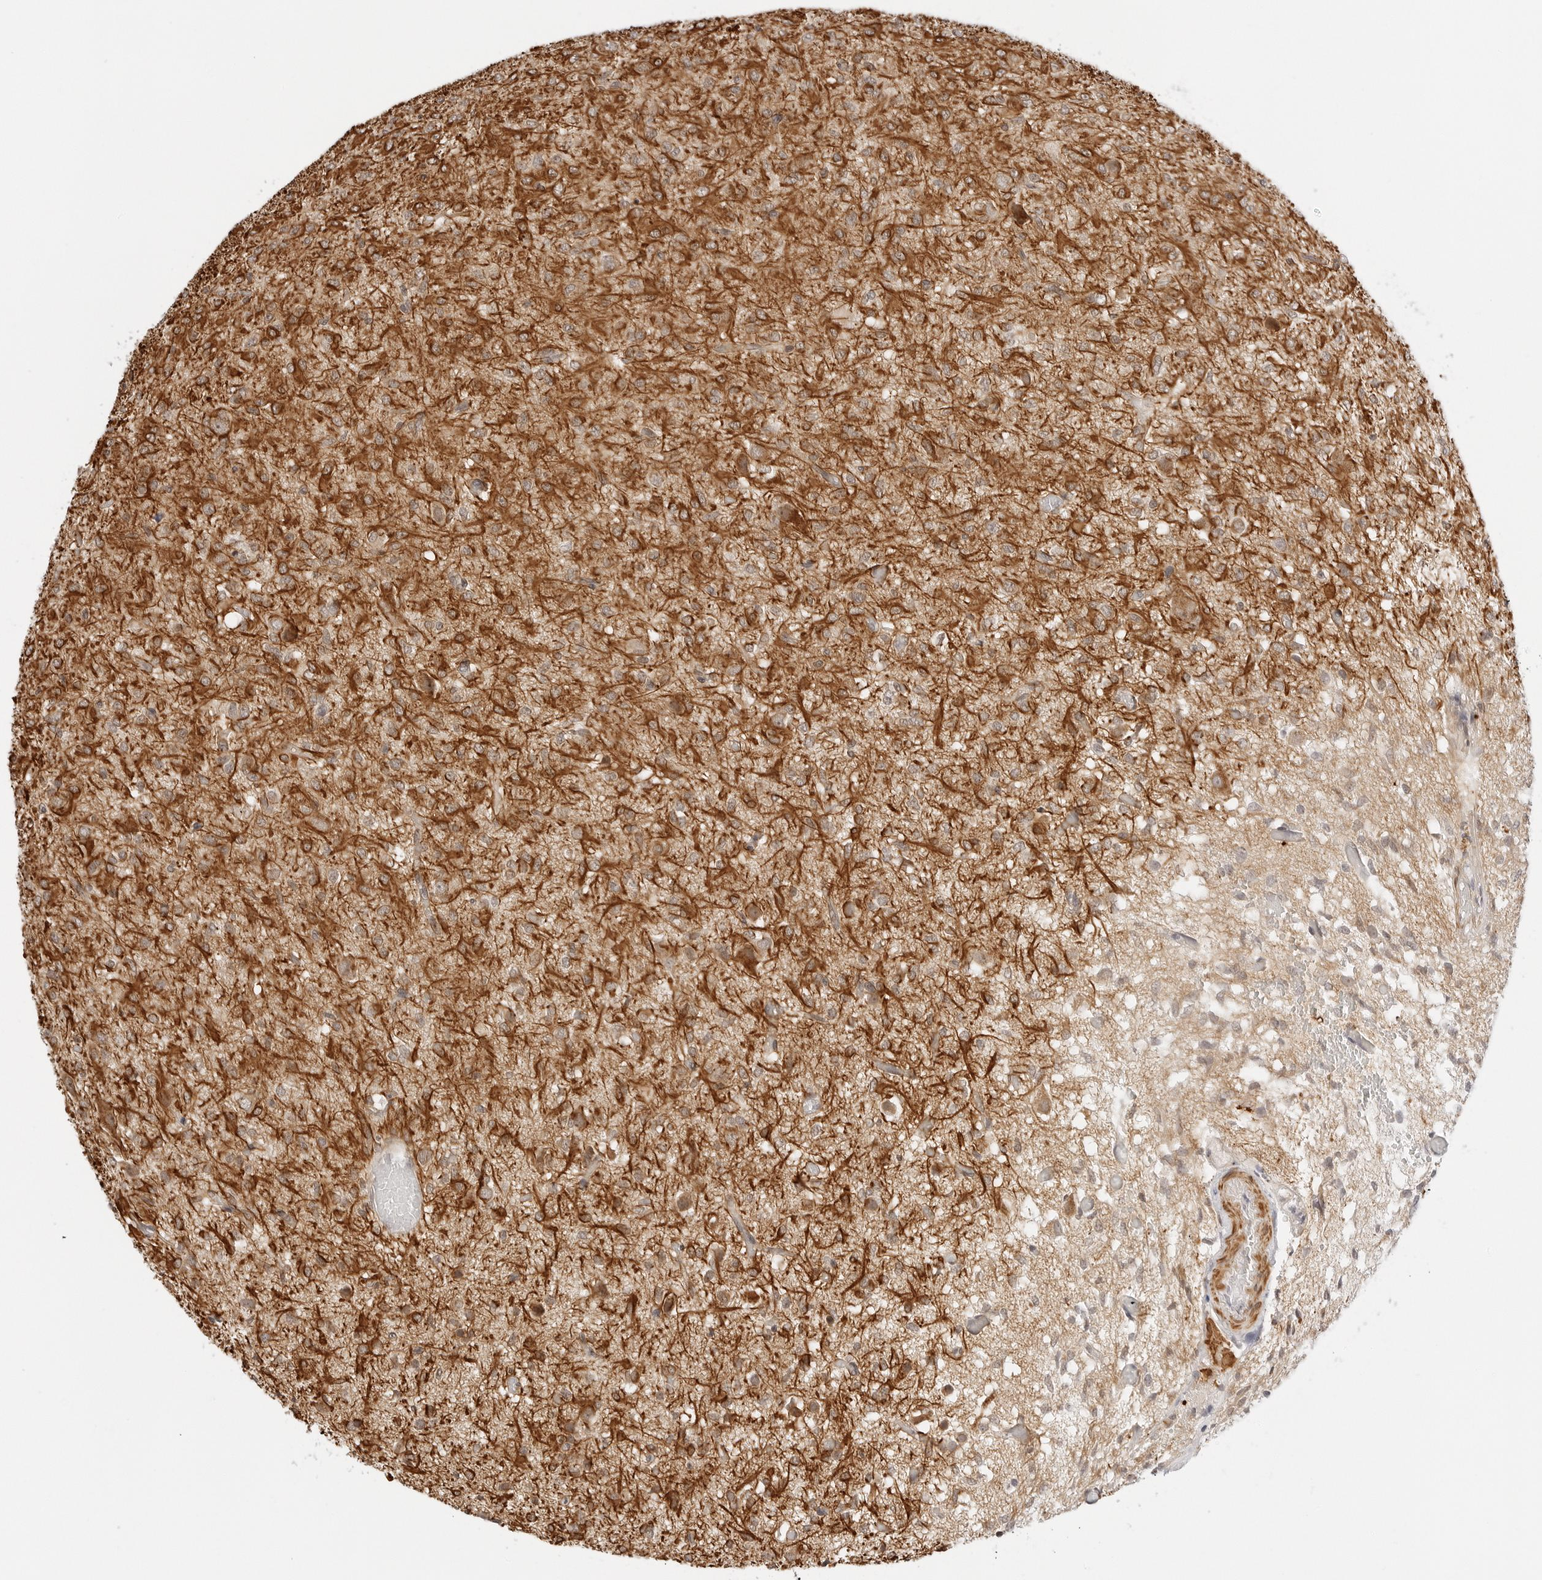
{"staining": {"intensity": "moderate", "quantity": ">75%", "location": "cytoplasmic/membranous"}, "tissue": "glioma", "cell_type": "Tumor cells", "image_type": "cancer", "snomed": [{"axis": "morphology", "description": "Glioma, malignant, High grade"}, {"axis": "topography", "description": "Brain"}], "caption": "A brown stain highlights moderate cytoplasmic/membranous positivity of a protein in human glioma tumor cells. (Stains: DAB in brown, nuclei in blue, Microscopy: brightfield microscopy at high magnification).", "gene": "GORAB", "patient": {"sex": "female", "age": 59}}